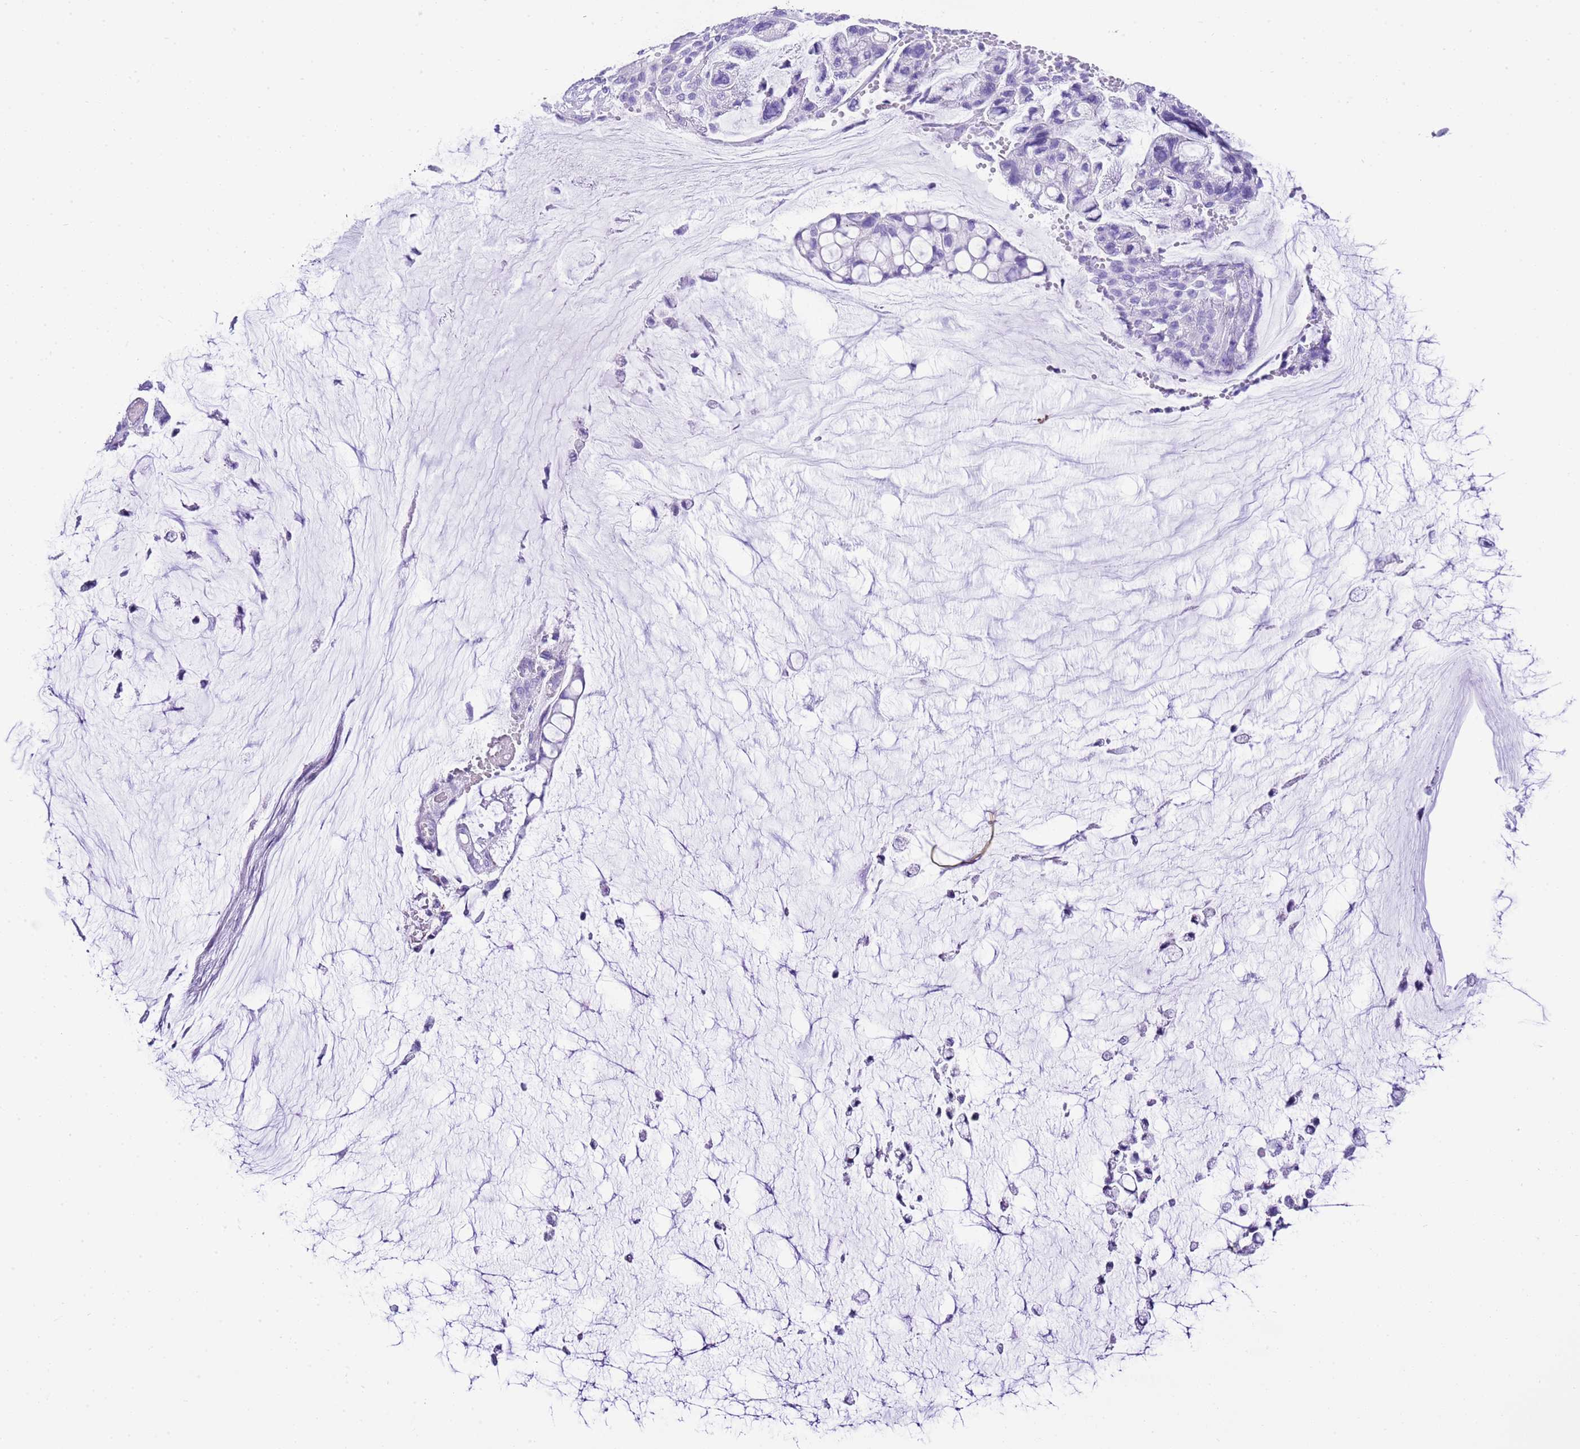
{"staining": {"intensity": "negative", "quantity": "none", "location": "none"}, "tissue": "ovarian cancer", "cell_type": "Tumor cells", "image_type": "cancer", "snomed": [{"axis": "morphology", "description": "Cystadenocarcinoma, mucinous, NOS"}, {"axis": "topography", "description": "Ovary"}], "caption": "Tumor cells are negative for brown protein staining in mucinous cystadenocarcinoma (ovarian).", "gene": "KCNC1", "patient": {"sex": "female", "age": 39}}